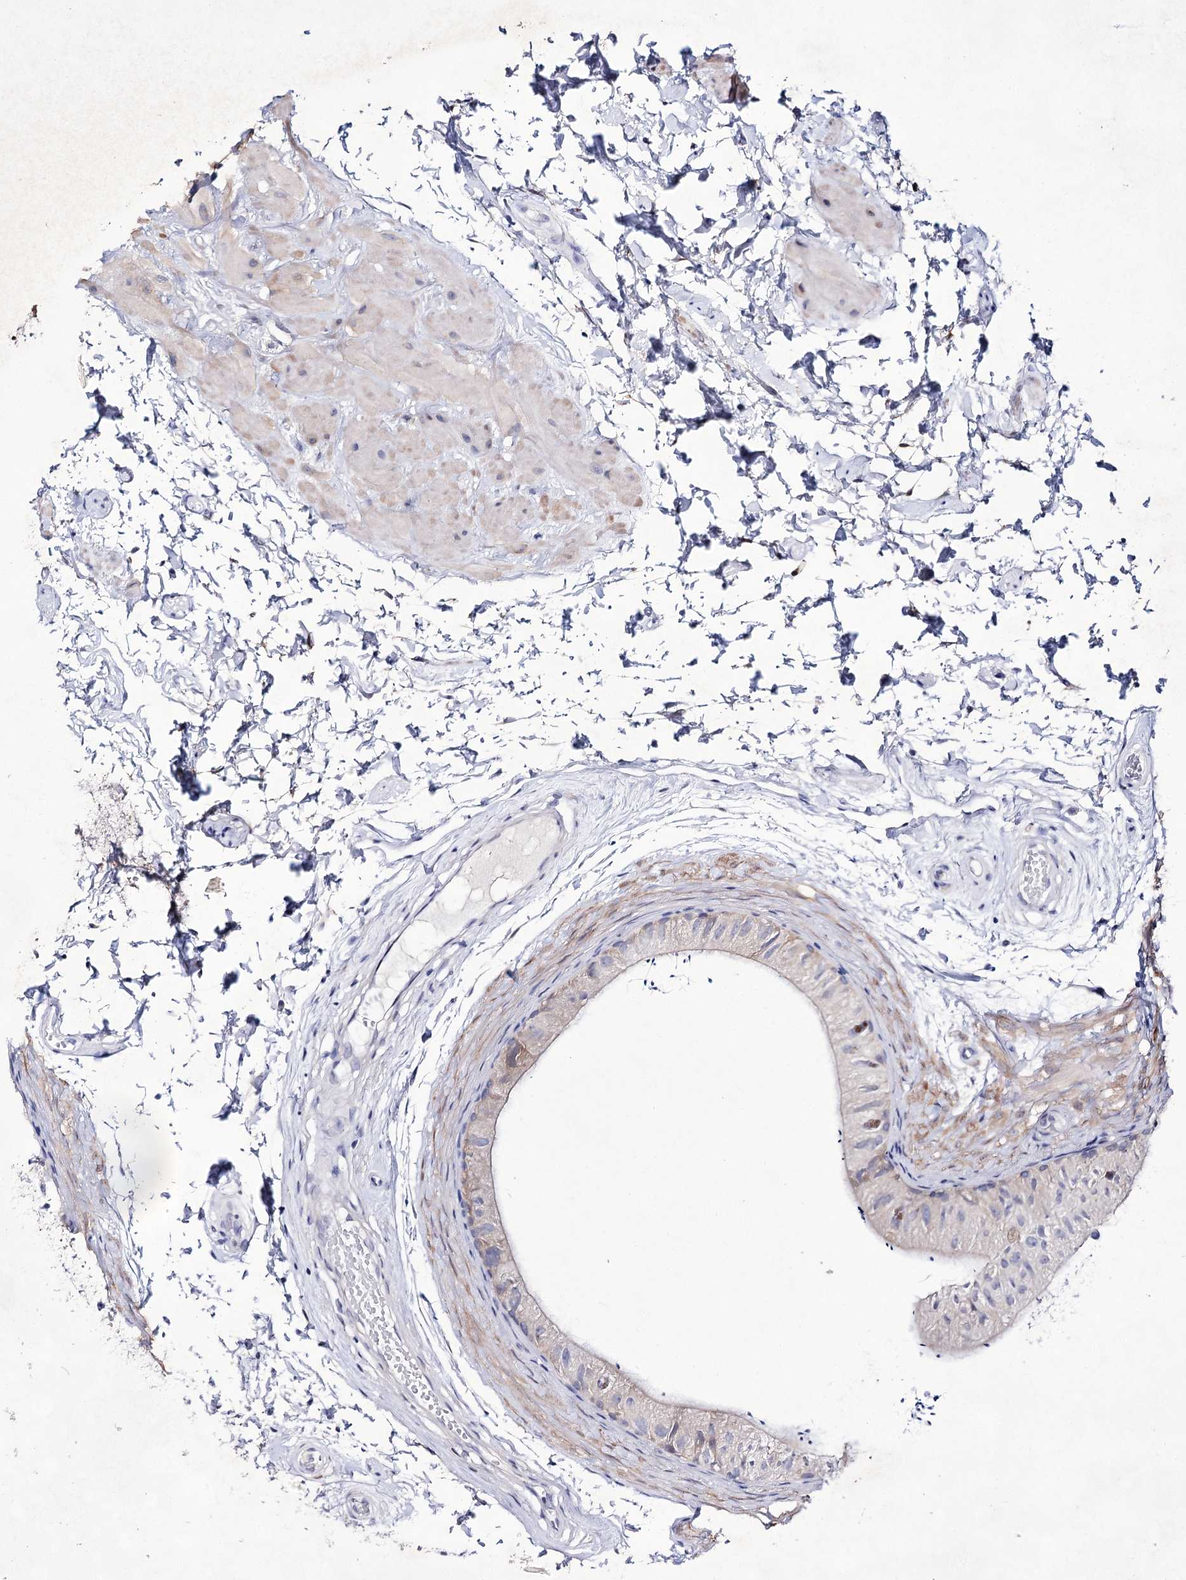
{"staining": {"intensity": "weak", "quantity": "<25%", "location": "cytoplasmic/membranous"}, "tissue": "epididymis", "cell_type": "Glandular cells", "image_type": "normal", "snomed": [{"axis": "morphology", "description": "Normal tissue, NOS"}, {"axis": "topography", "description": "Epididymis"}], "caption": "High power microscopy micrograph of an IHC histopathology image of normal epididymis, revealing no significant positivity in glandular cells.", "gene": "UGDH", "patient": {"sex": "male", "age": 50}}